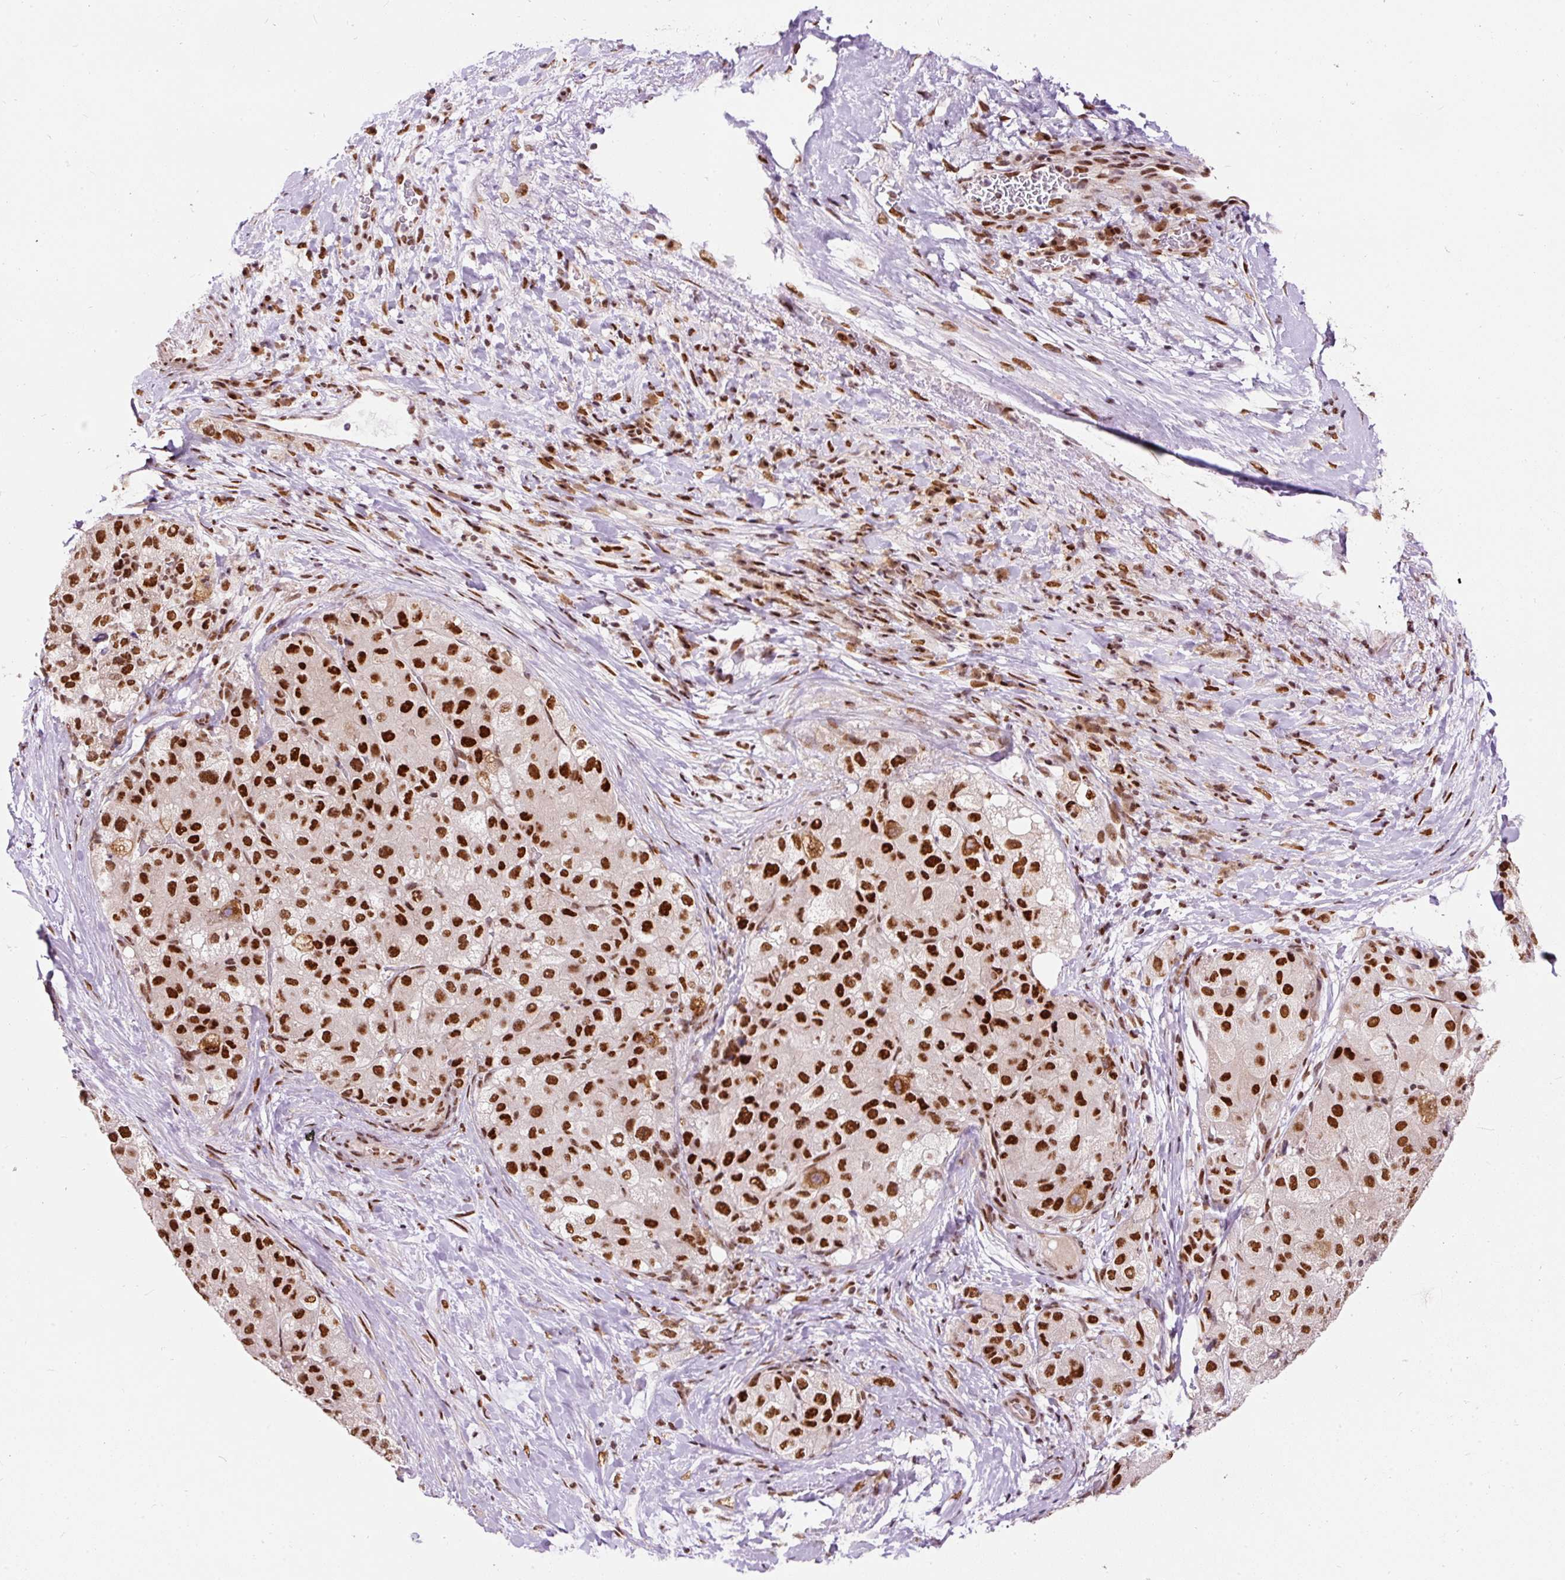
{"staining": {"intensity": "strong", "quantity": ">75%", "location": "nuclear"}, "tissue": "liver cancer", "cell_type": "Tumor cells", "image_type": "cancer", "snomed": [{"axis": "morphology", "description": "Carcinoma, Hepatocellular, NOS"}, {"axis": "topography", "description": "Liver"}], "caption": "Immunohistochemical staining of human hepatocellular carcinoma (liver) reveals high levels of strong nuclear protein expression in approximately >75% of tumor cells.", "gene": "HNRNPC", "patient": {"sex": "male", "age": 80}}